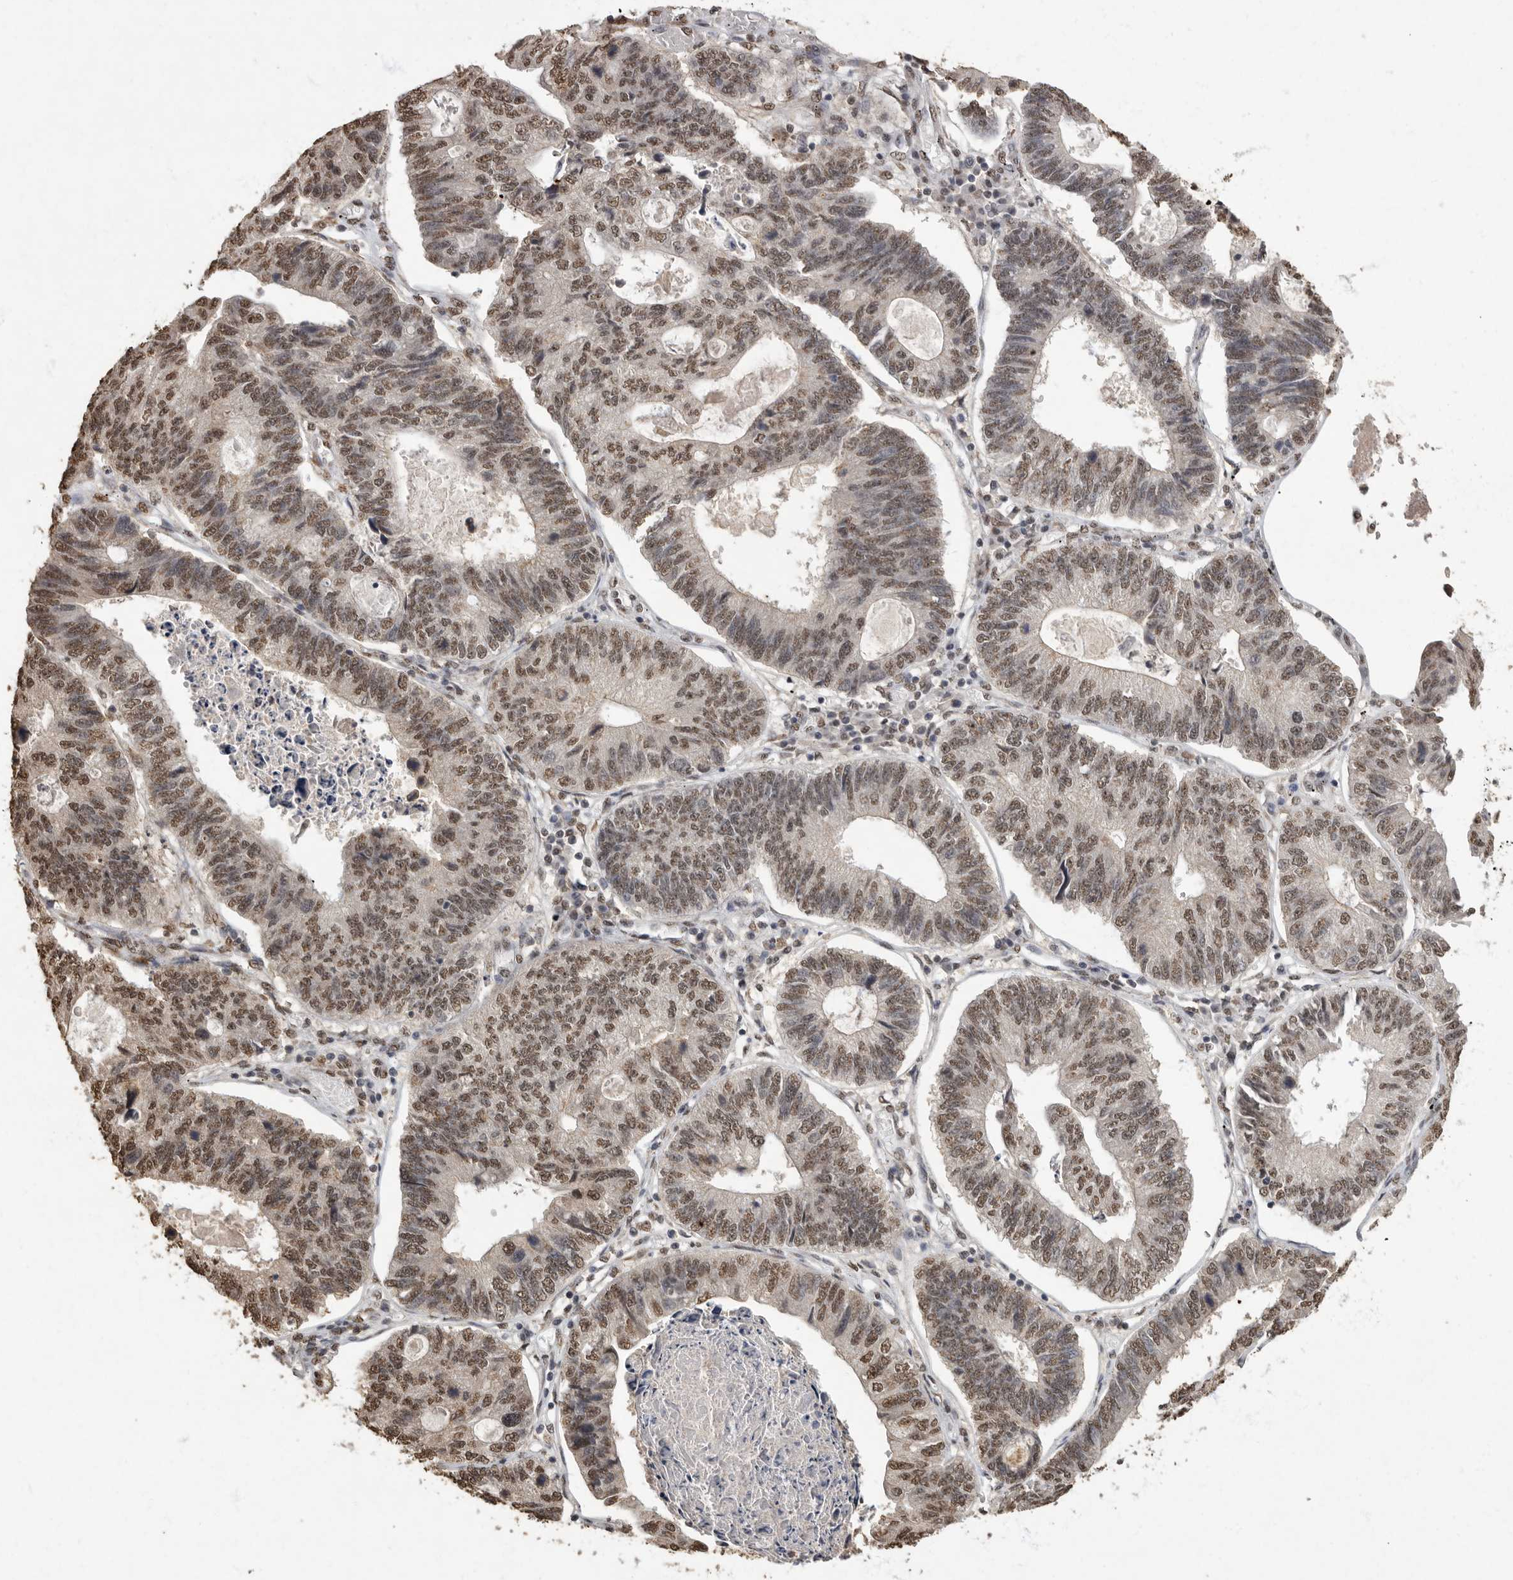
{"staining": {"intensity": "moderate", "quantity": ">75%", "location": "nuclear"}, "tissue": "stomach cancer", "cell_type": "Tumor cells", "image_type": "cancer", "snomed": [{"axis": "morphology", "description": "Adenocarcinoma, NOS"}, {"axis": "topography", "description": "Stomach"}], "caption": "Protein staining reveals moderate nuclear positivity in about >75% of tumor cells in stomach cancer. (DAB IHC, brown staining for protein, blue staining for nuclei).", "gene": "NBL1", "patient": {"sex": "male", "age": 59}}